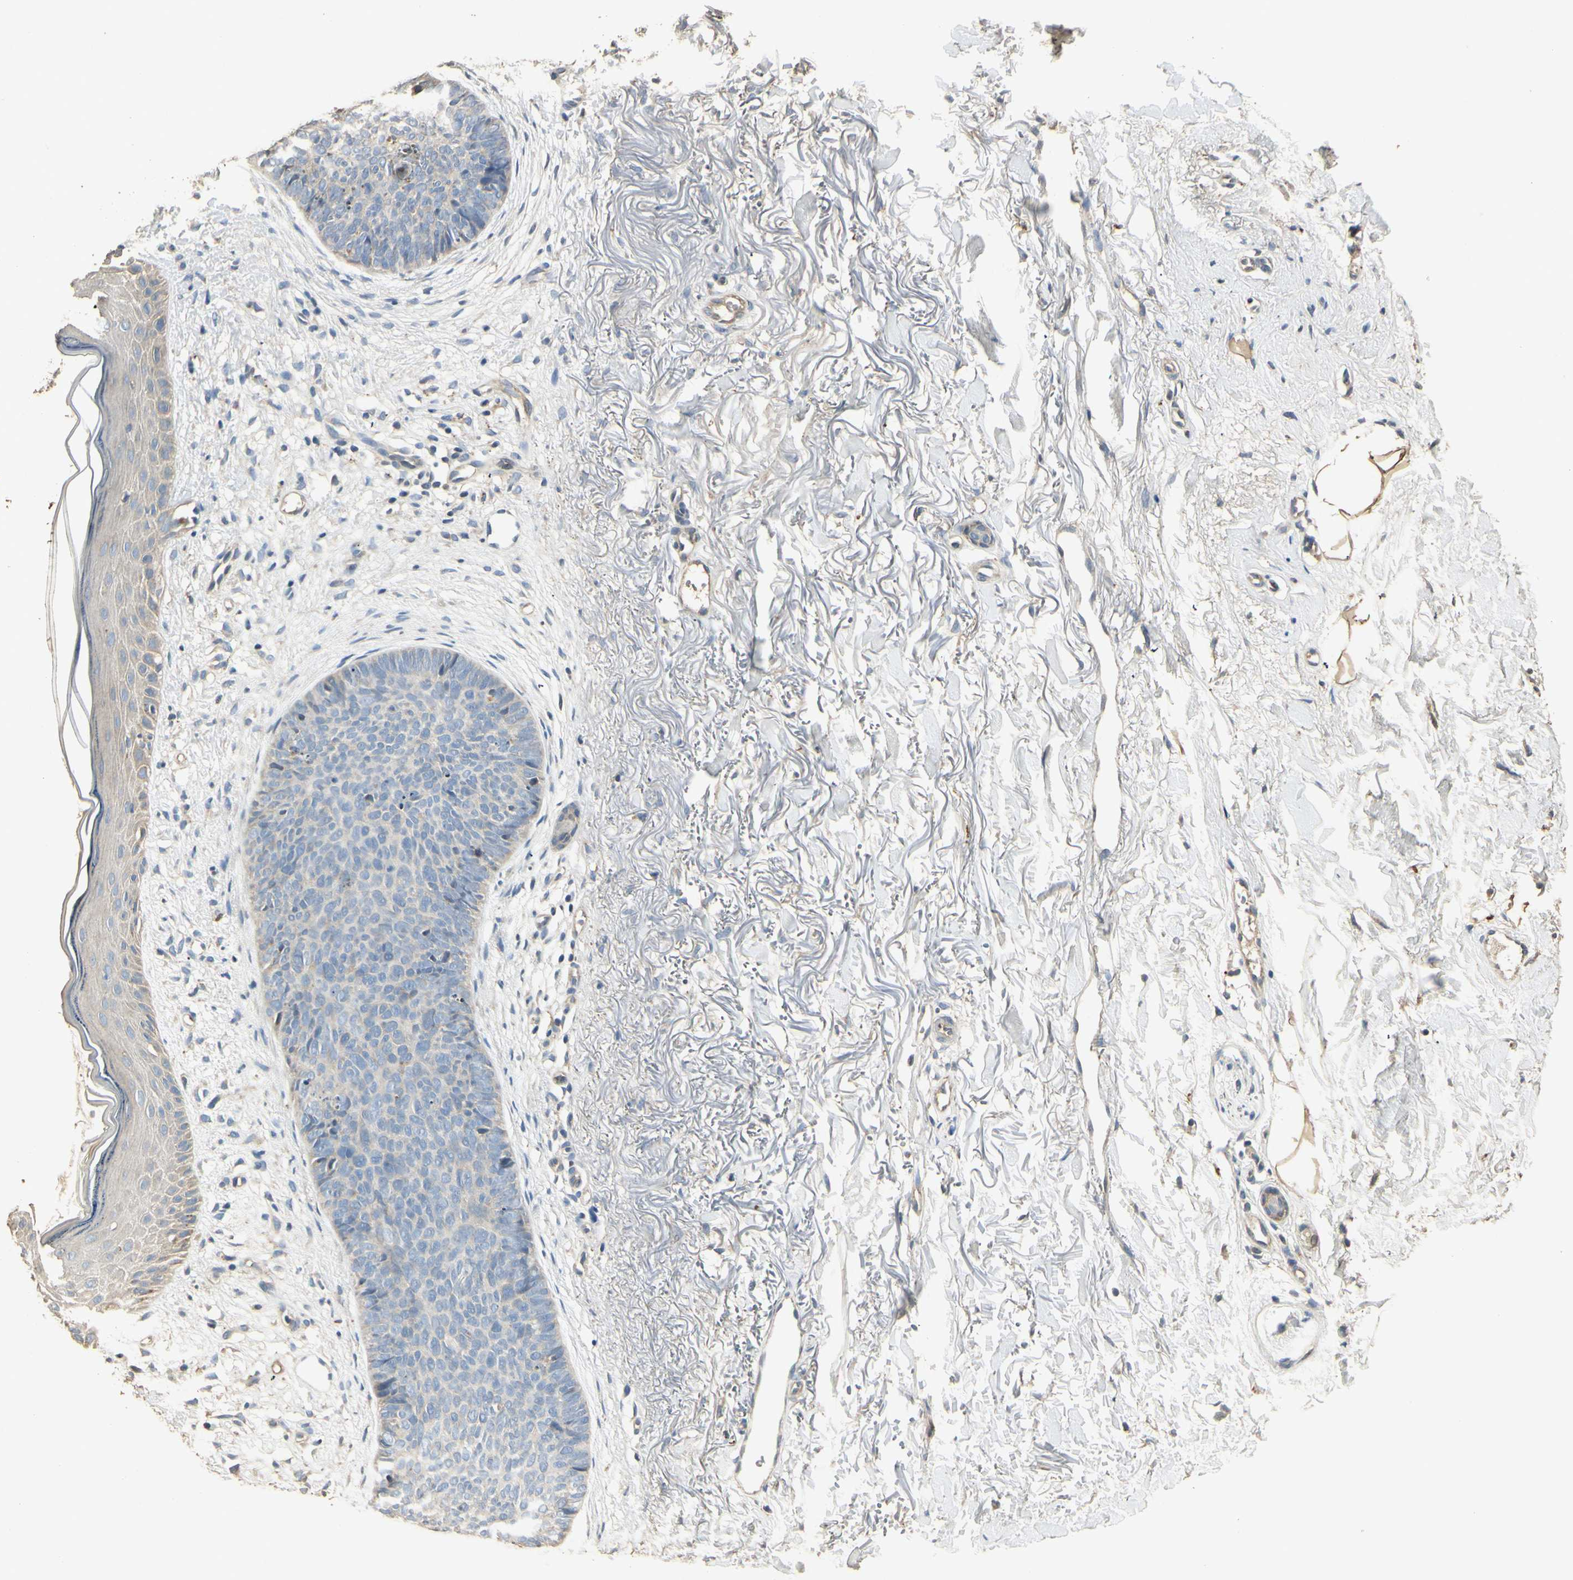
{"staining": {"intensity": "negative", "quantity": "none", "location": "none"}, "tissue": "skin cancer", "cell_type": "Tumor cells", "image_type": "cancer", "snomed": [{"axis": "morphology", "description": "Basal cell carcinoma"}, {"axis": "topography", "description": "Skin"}], "caption": "Tumor cells are negative for brown protein staining in basal cell carcinoma (skin). (IHC, brightfield microscopy, high magnification).", "gene": "ARHGEF17", "patient": {"sex": "female", "age": 70}}